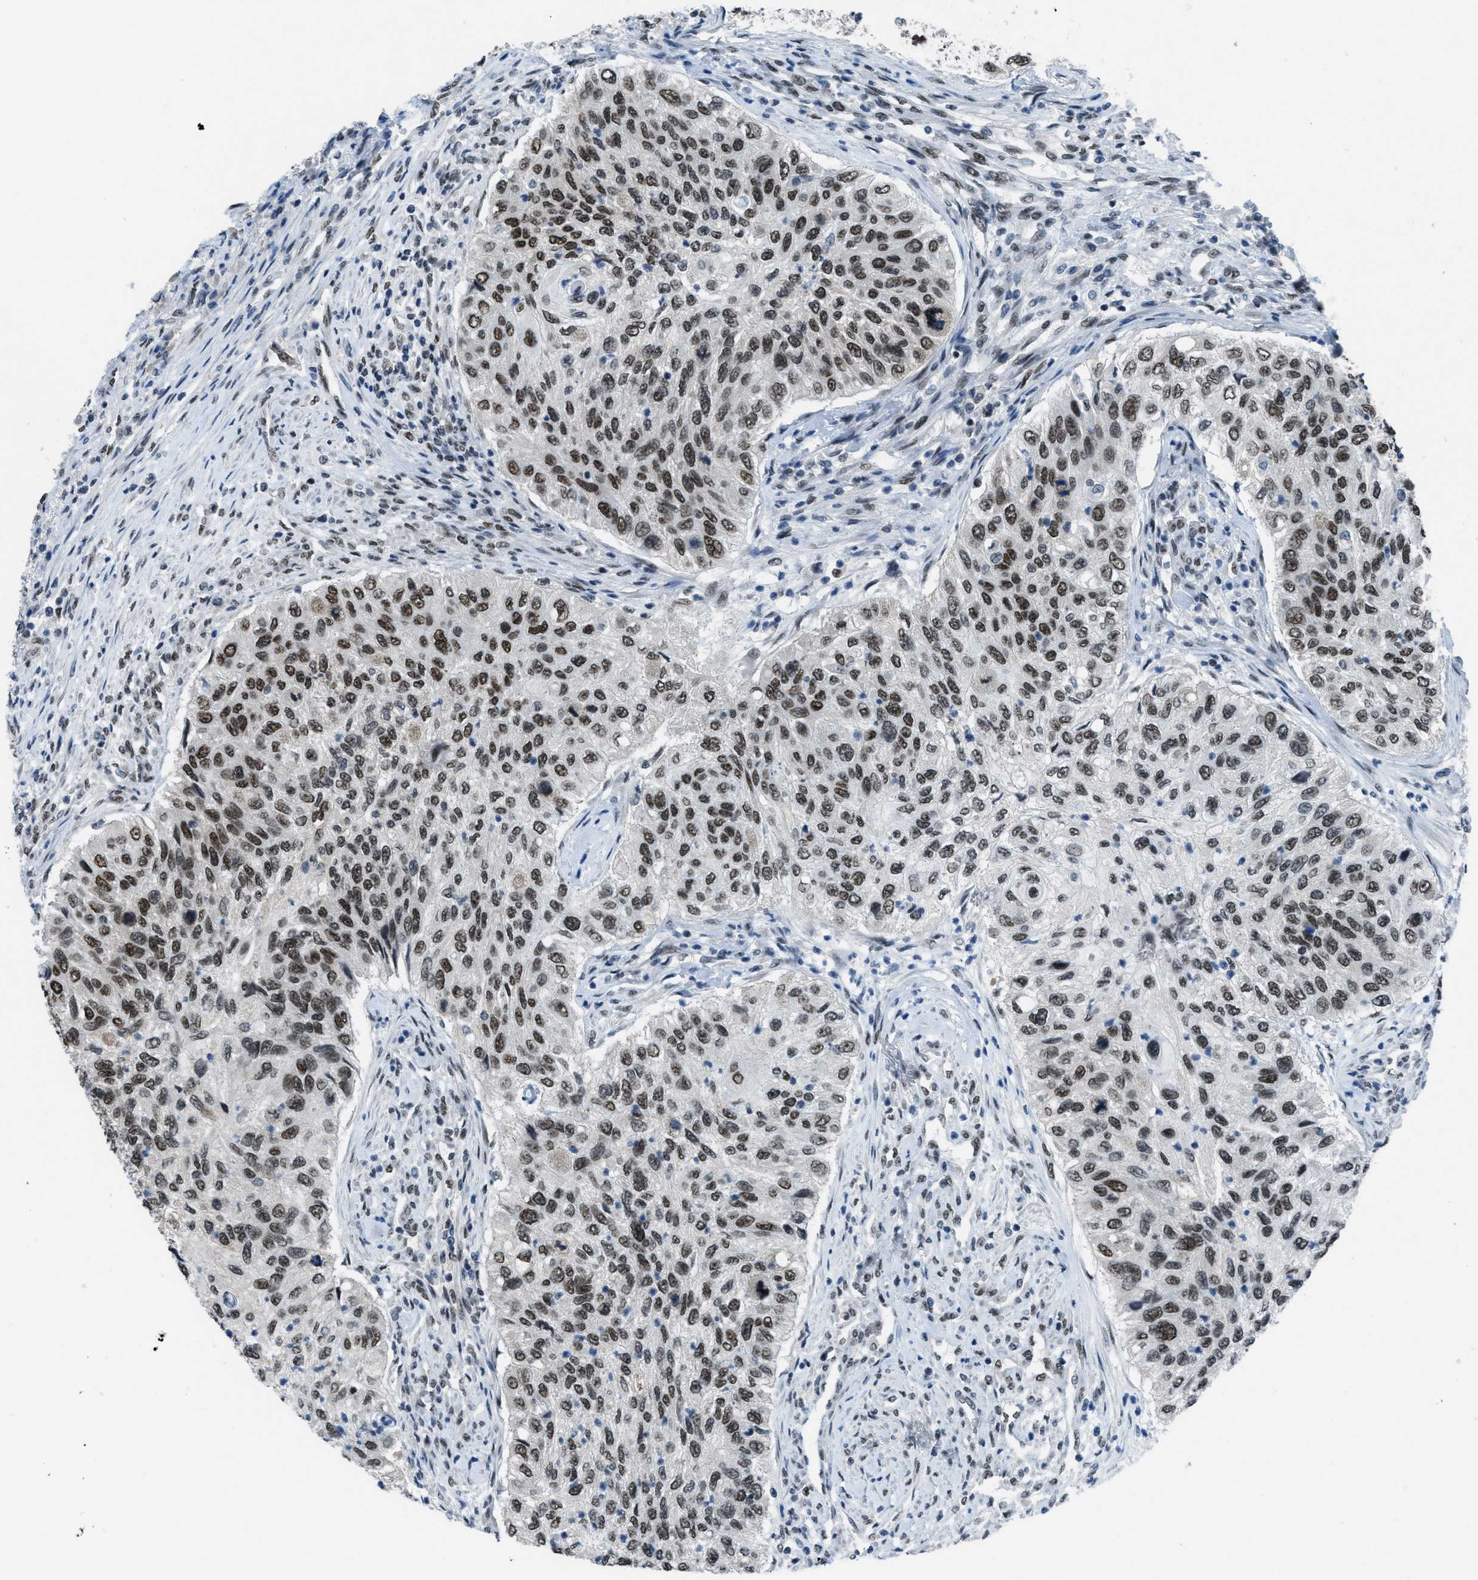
{"staining": {"intensity": "moderate", "quantity": ">75%", "location": "nuclear"}, "tissue": "urothelial cancer", "cell_type": "Tumor cells", "image_type": "cancer", "snomed": [{"axis": "morphology", "description": "Urothelial carcinoma, High grade"}, {"axis": "topography", "description": "Urinary bladder"}], "caption": "Protein staining by immunohistochemistry (IHC) reveals moderate nuclear positivity in approximately >75% of tumor cells in urothelial carcinoma (high-grade). (Stains: DAB in brown, nuclei in blue, Microscopy: brightfield microscopy at high magnification).", "gene": "GATAD2B", "patient": {"sex": "female", "age": 60}}